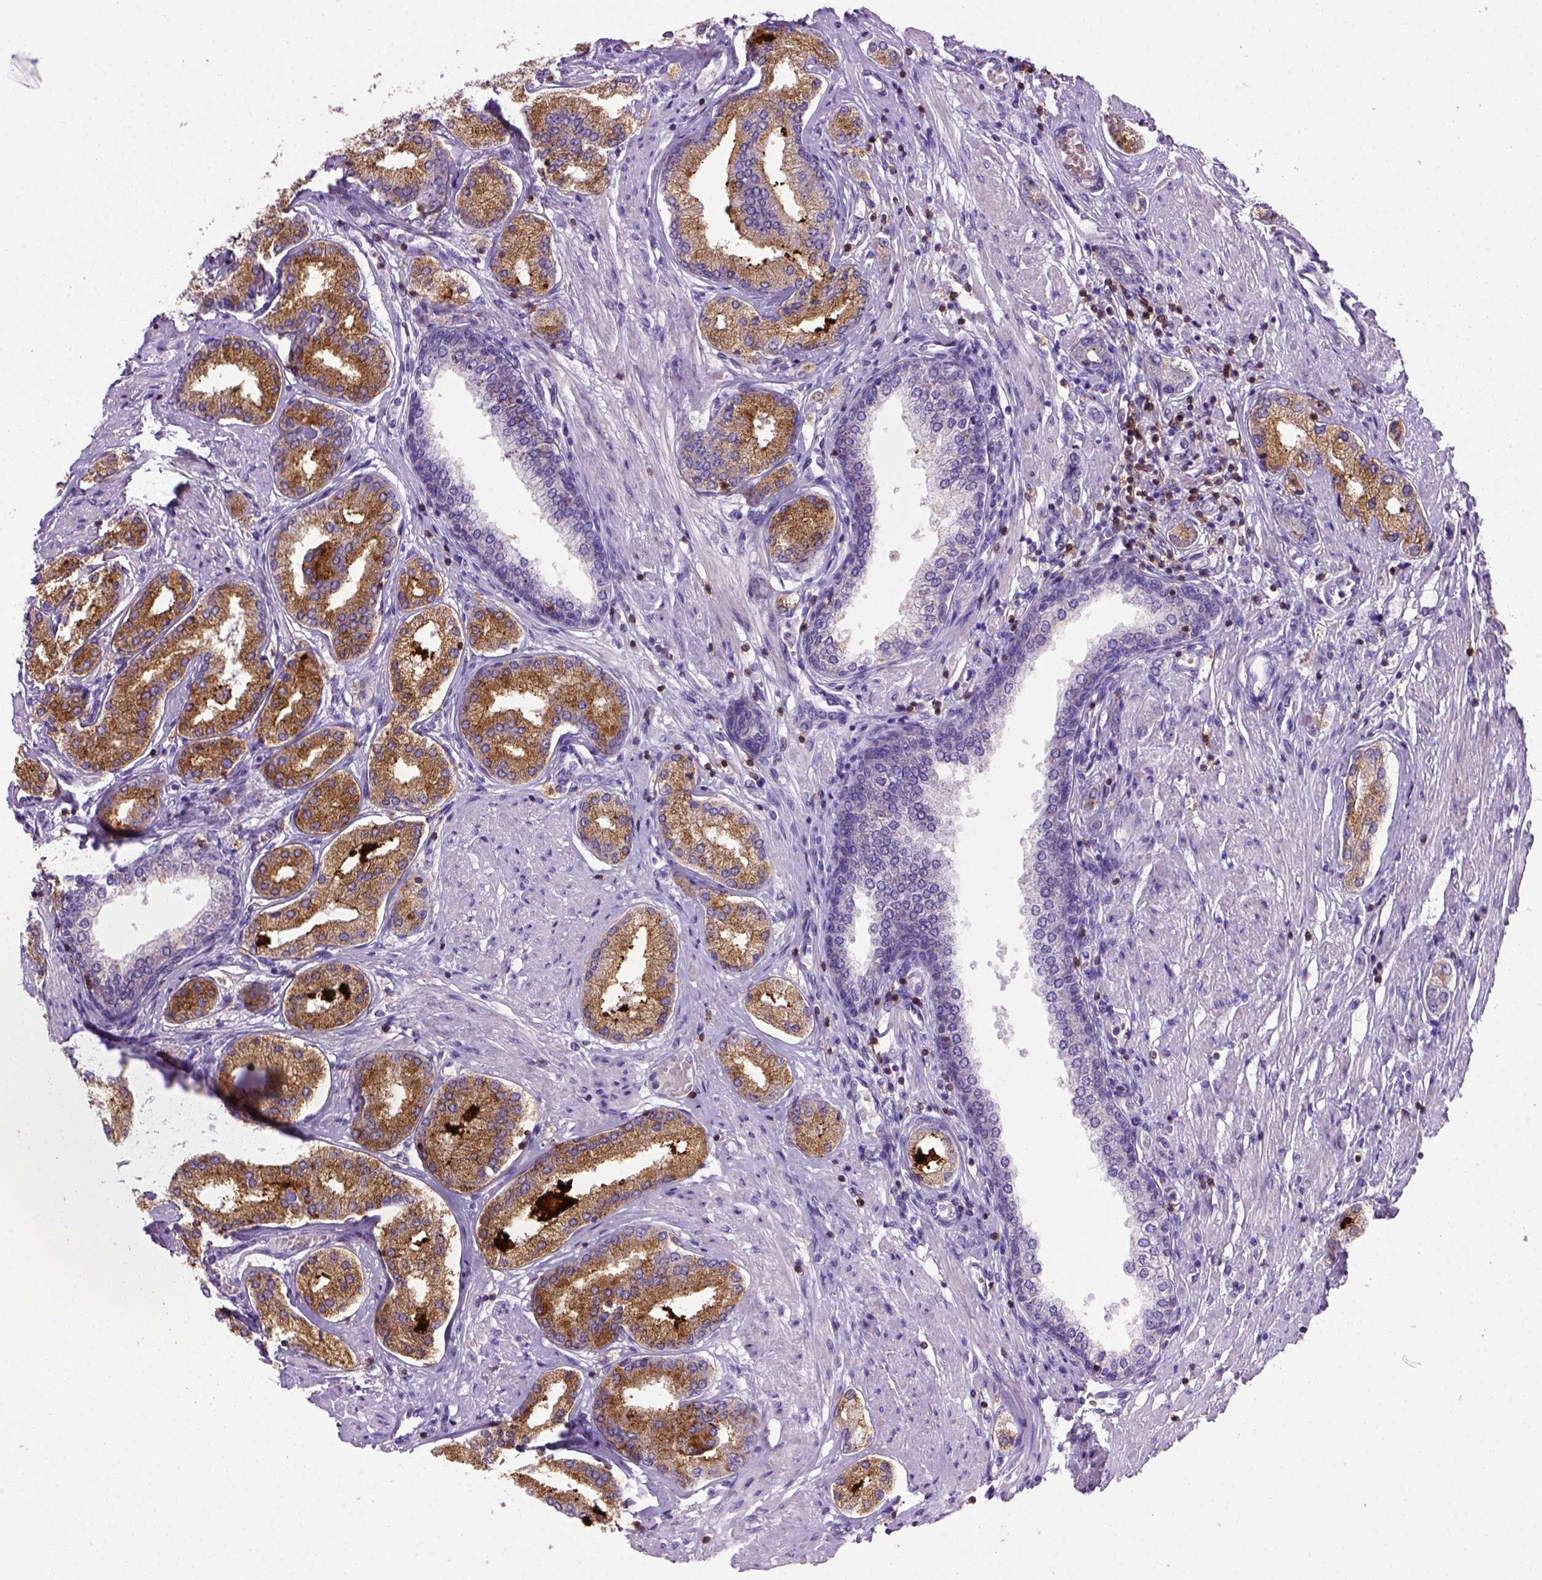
{"staining": {"intensity": "moderate", "quantity": ">75%", "location": "cytoplasmic/membranous"}, "tissue": "prostate cancer", "cell_type": "Tumor cells", "image_type": "cancer", "snomed": [{"axis": "morphology", "description": "Adenocarcinoma, NOS"}, {"axis": "topography", "description": "Prostate"}], "caption": "Protein expression analysis of prostate cancer exhibits moderate cytoplasmic/membranous positivity in about >75% of tumor cells.", "gene": "CD3E", "patient": {"sex": "male", "age": 63}}